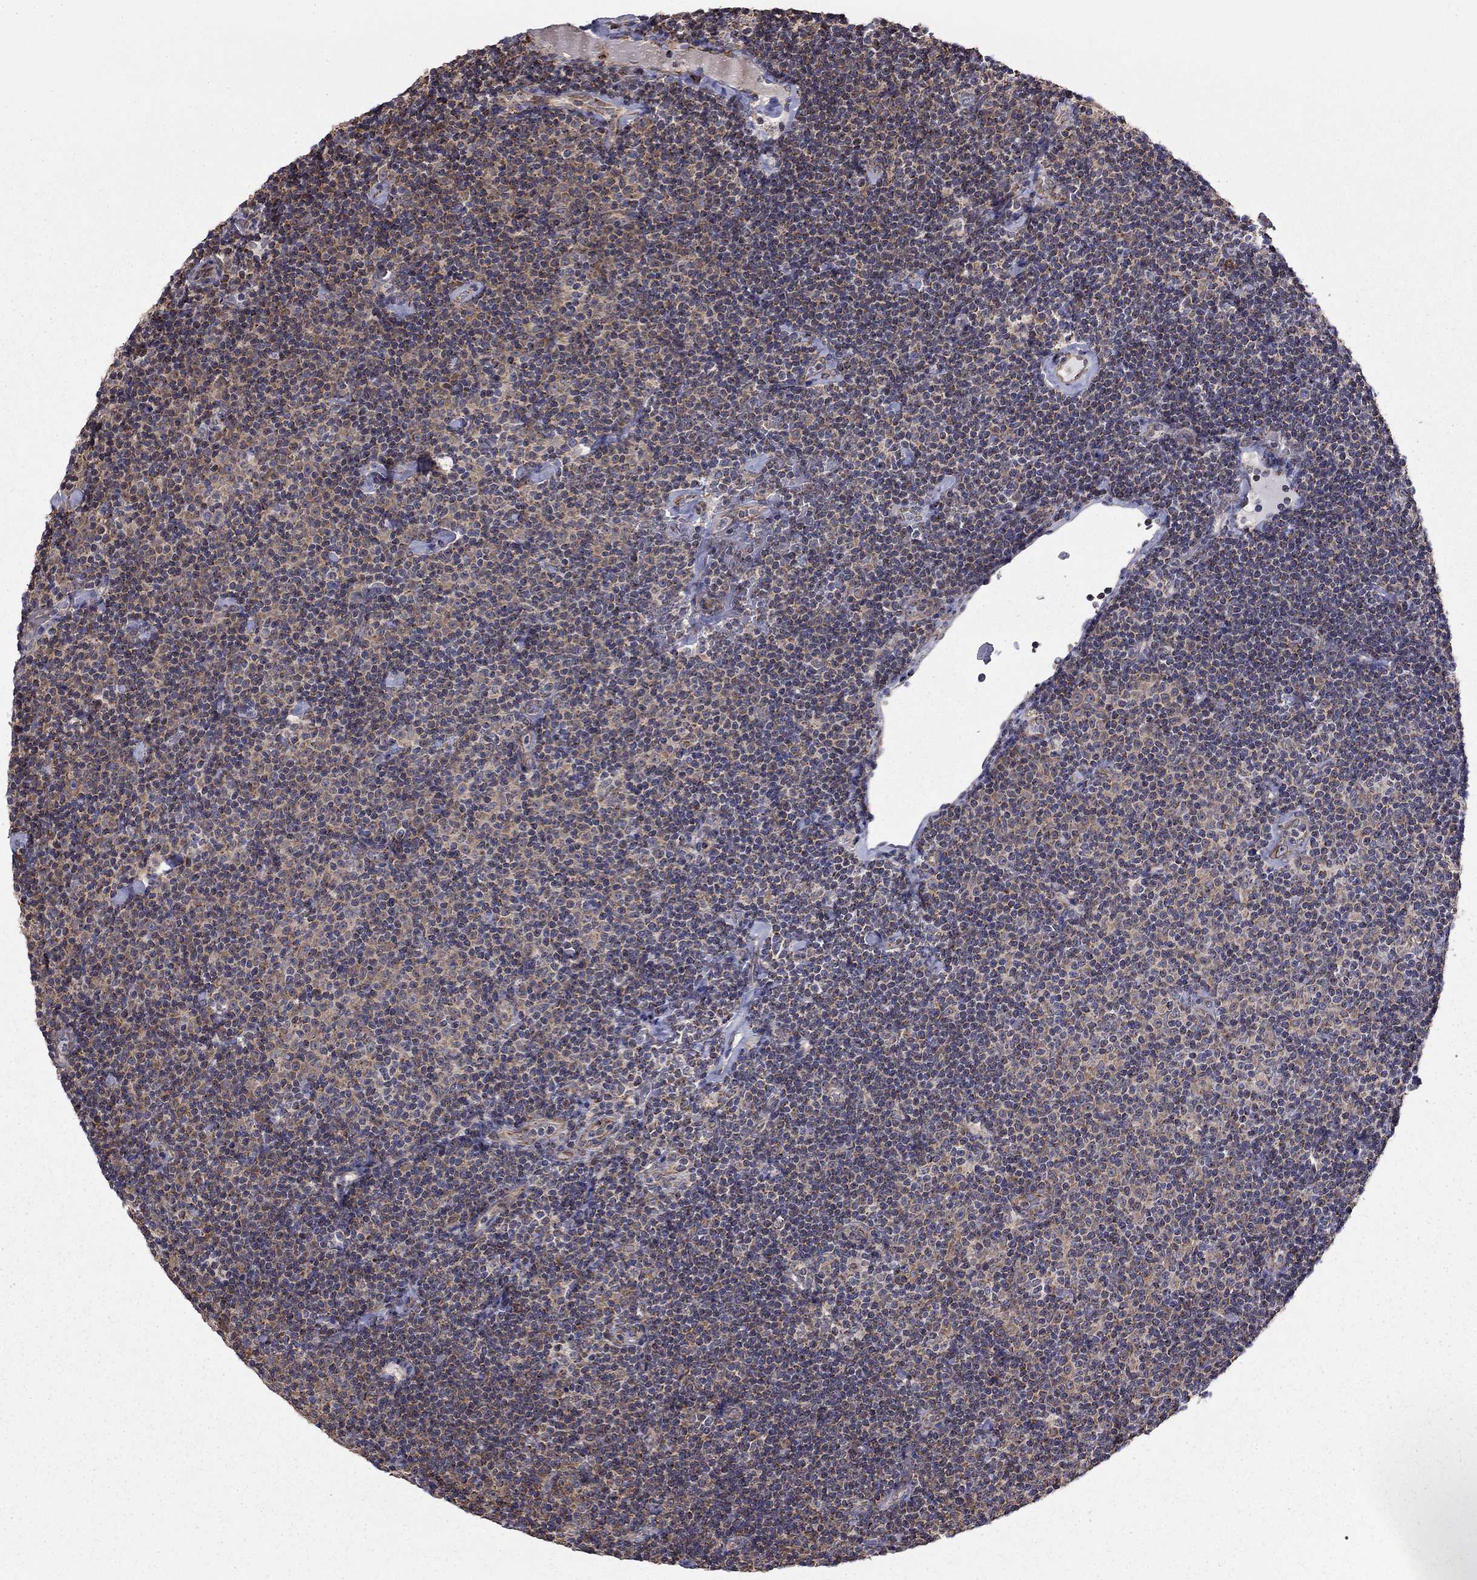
{"staining": {"intensity": "negative", "quantity": "none", "location": "none"}, "tissue": "lymphoma", "cell_type": "Tumor cells", "image_type": "cancer", "snomed": [{"axis": "morphology", "description": "Malignant lymphoma, non-Hodgkin's type, Low grade"}, {"axis": "topography", "description": "Lymph node"}], "caption": "Immunohistochemical staining of human lymphoma shows no significant positivity in tumor cells. (DAB IHC visualized using brightfield microscopy, high magnification).", "gene": "NKIRAS1", "patient": {"sex": "male", "age": 81}}